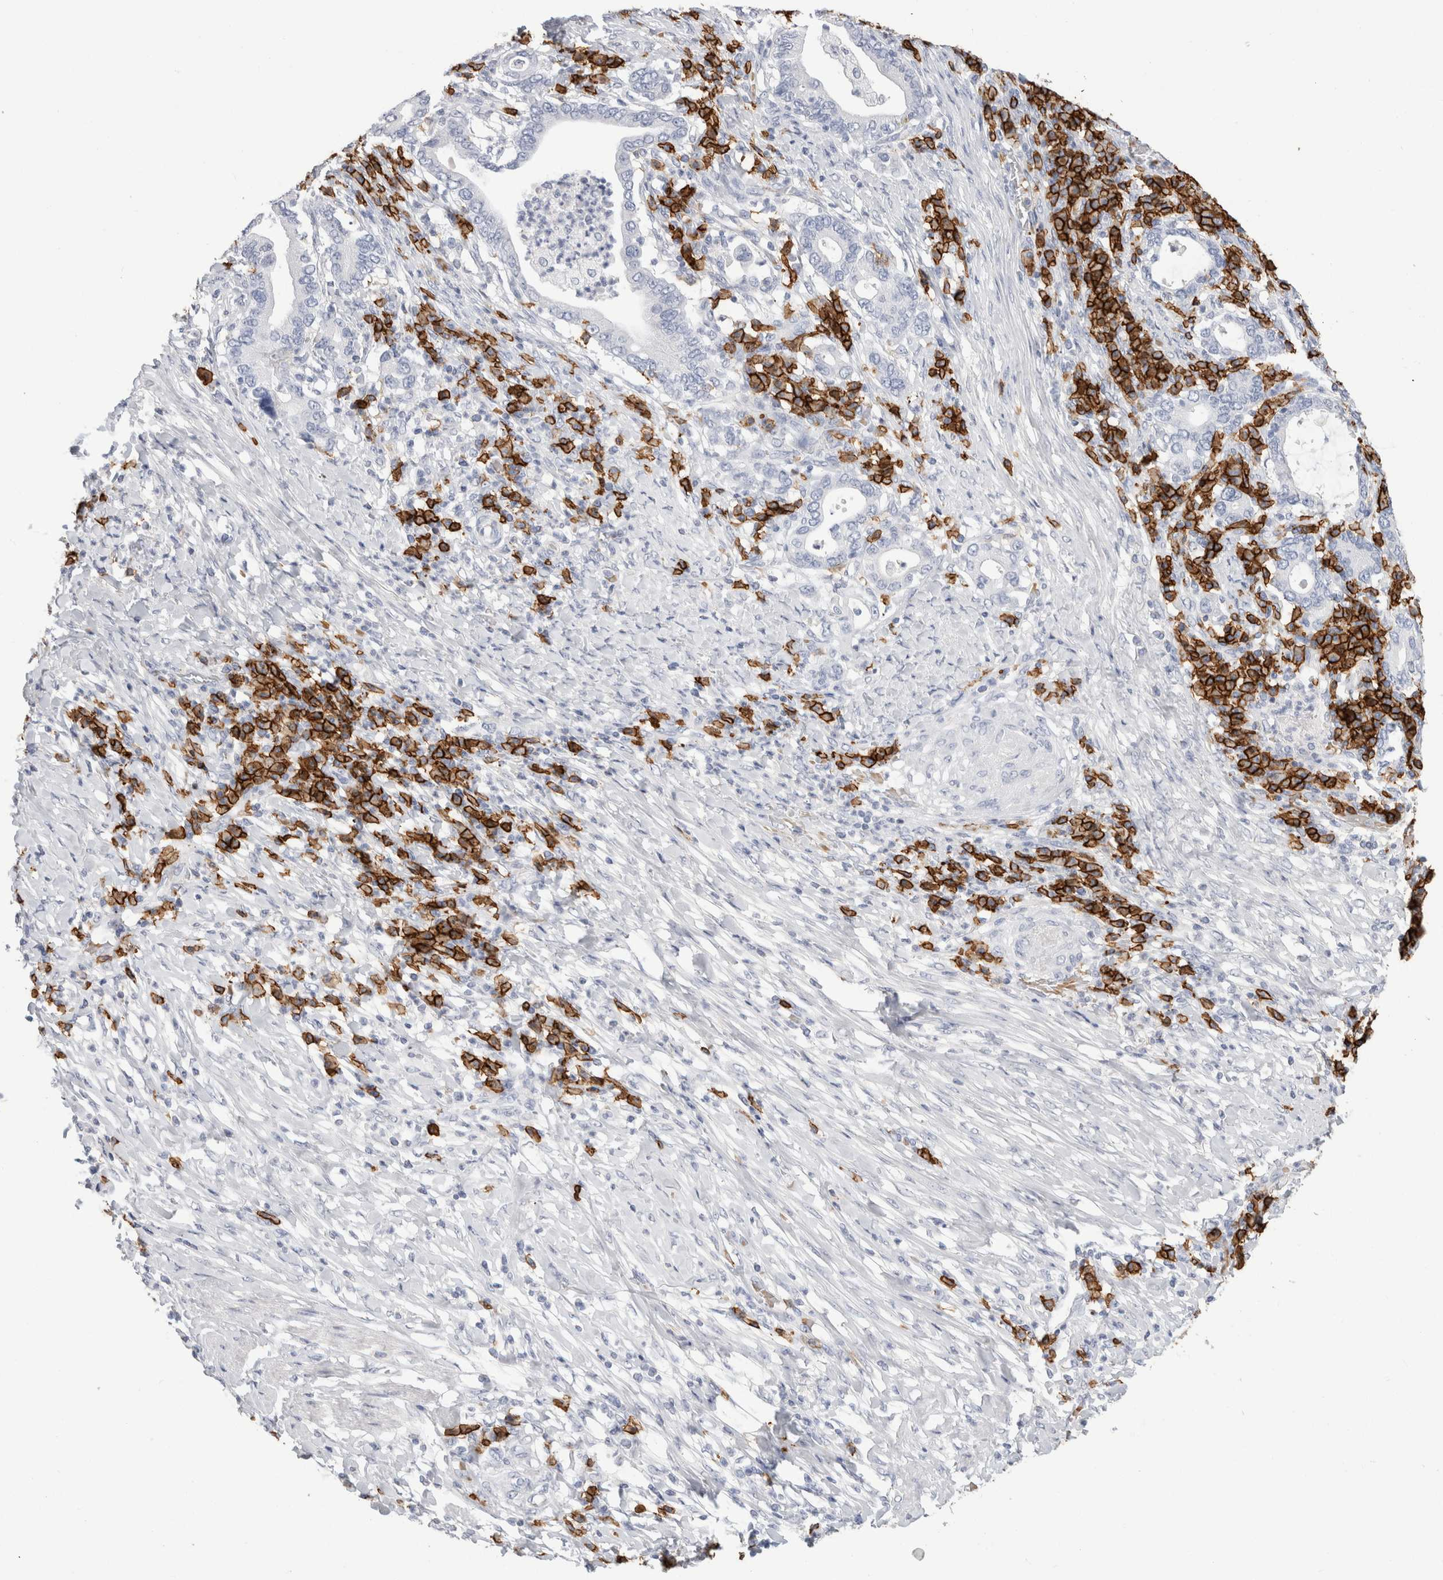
{"staining": {"intensity": "negative", "quantity": "none", "location": "none"}, "tissue": "stomach cancer", "cell_type": "Tumor cells", "image_type": "cancer", "snomed": [{"axis": "morphology", "description": "Normal tissue, NOS"}, {"axis": "morphology", "description": "Adenocarcinoma, NOS"}, {"axis": "topography", "description": "Esophagus"}, {"axis": "topography", "description": "Stomach, upper"}, {"axis": "topography", "description": "Peripheral nerve tissue"}], "caption": "The immunohistochemistry (IHC) image has no significant expression in tumor cells of stomach cancer (adenocarcinoma) tissue.", "gene": "CD38", "patient": {"sex": "male", "age": 62}}